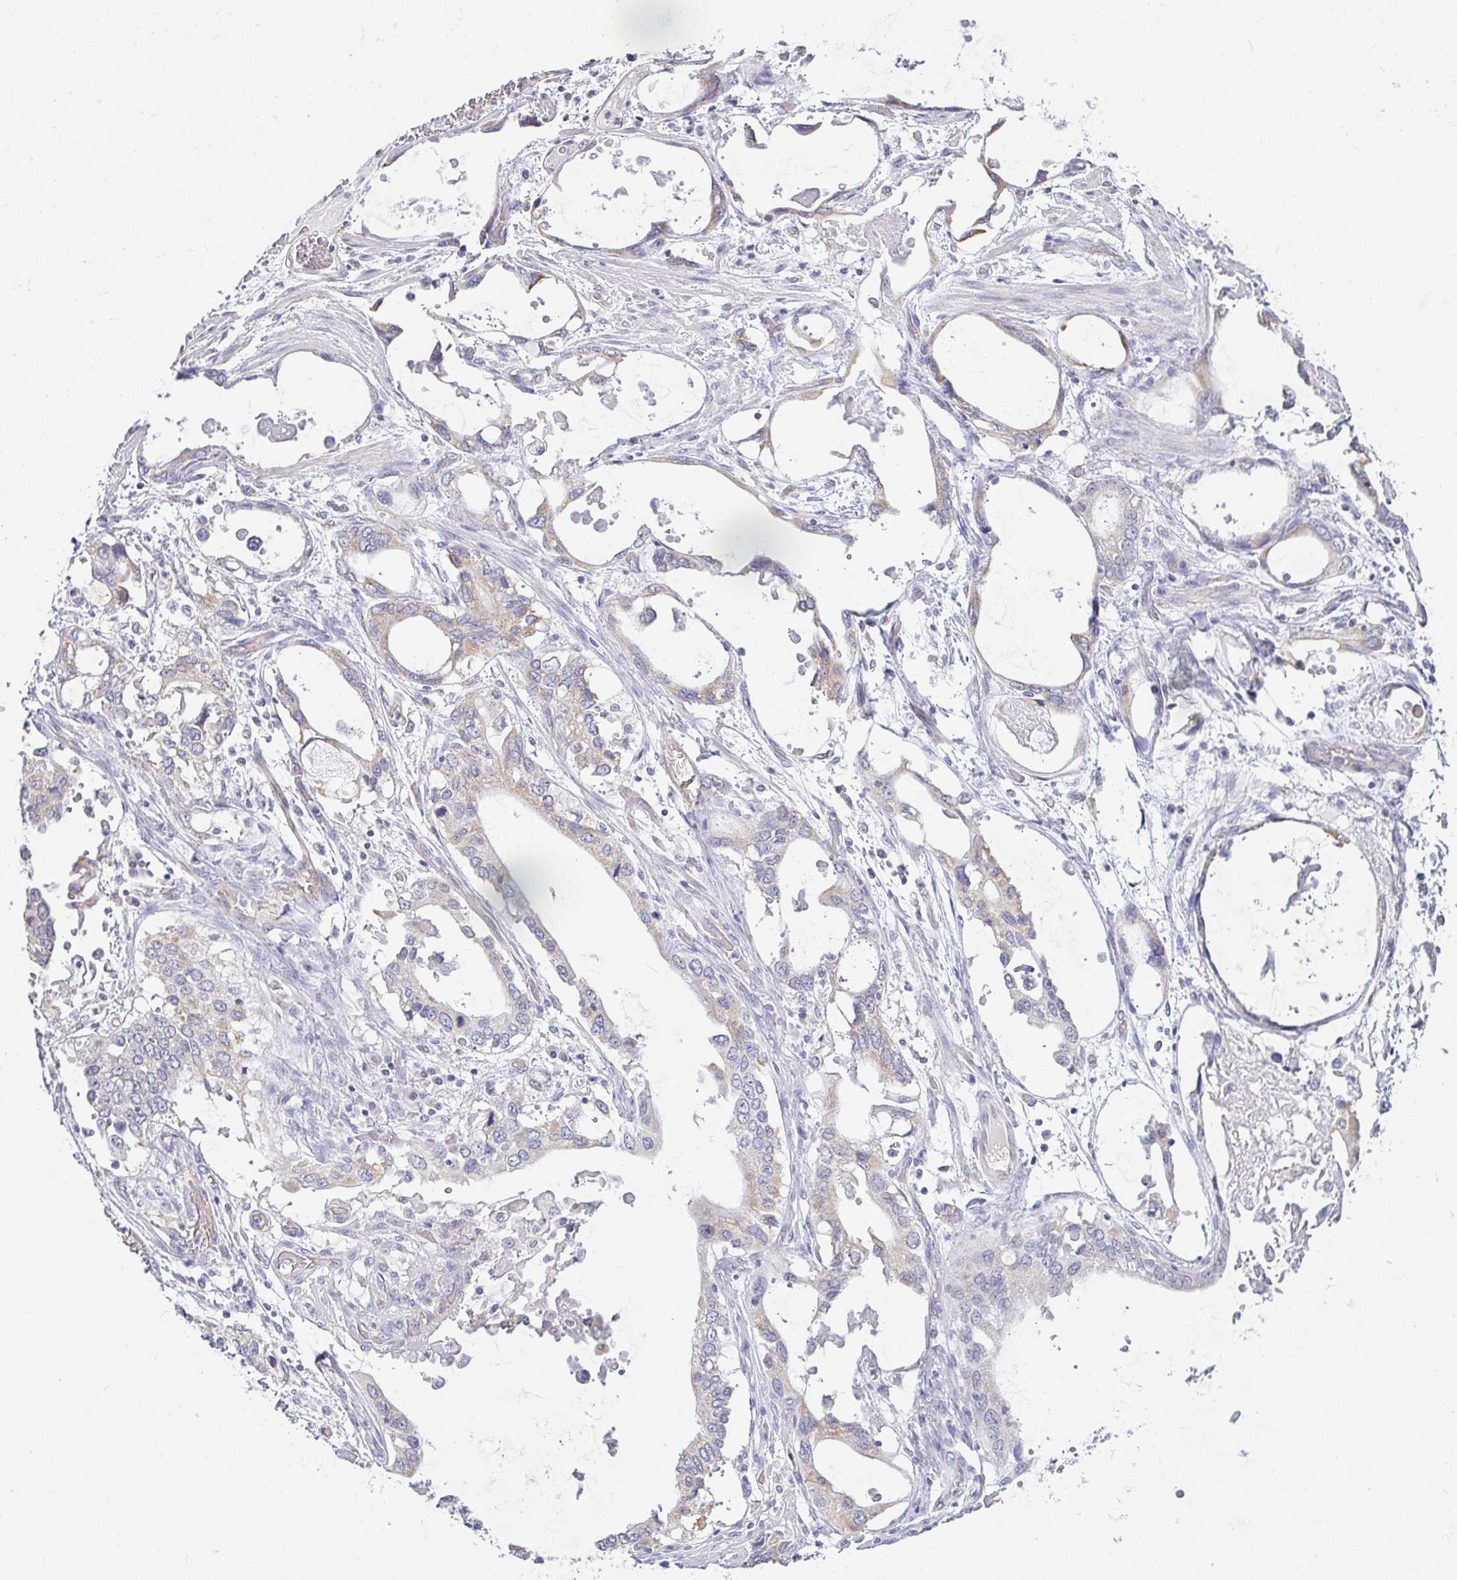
{"staining": {"intensity": "weak", "quantity": "<25%", "location": "cytoplasmic/membranous"}, "tissue": "stomach cancer", "cell_type": "Tumor cells", "image_type": "cancer", "snomed": [{"axis": "morphology", "description": "Adenocarcinoma, NOS"}, {"axis": "topography", "description": "Stomach, upper"}], "caption": "A micrograph of human adenocarcinoma (stomach) is negative for staining in tumor cells.", "gene": "PLCD4", "patient": {"sex": "male", "age": 74}}